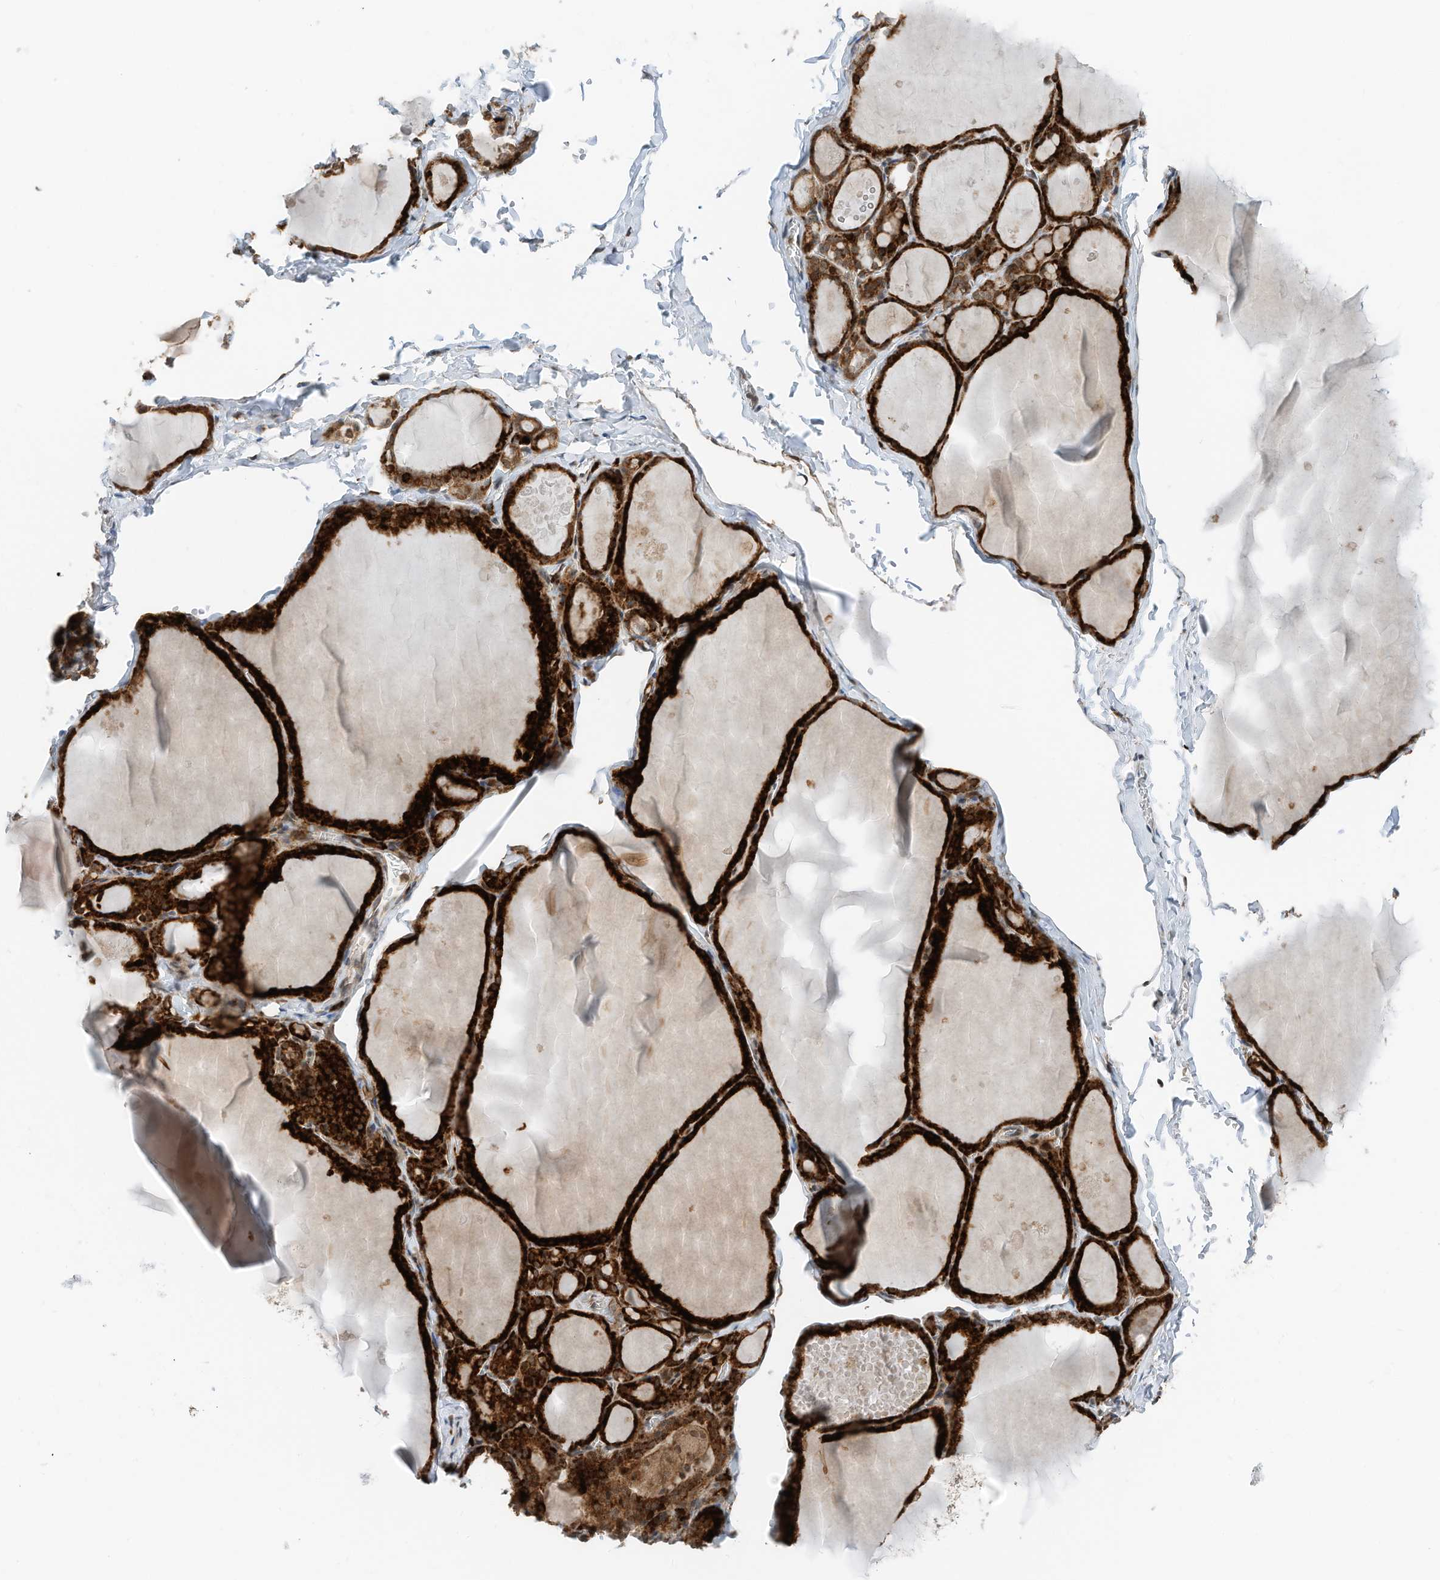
{"staining": {"intensity": "strong", "quantity": ">75%", "location": "cytoplasmic/membranous"}, "tissue": "thyroid gland", "cell_type": "Glandular cells", "image_type": "normal", "snomed": [{"axis": "morphology", "description": "Normal tissue, NOS"}, {"axis": "topography", "description": "Thyroid gland"}], "caption": "This histopathology image shows IHC staining of benign thyroid gland, with high strong cytoplasmic/membranous expression in about >75% of glandular cells.", "gene": "RMND1", "patient": {"sex": "male", "age": 56}}